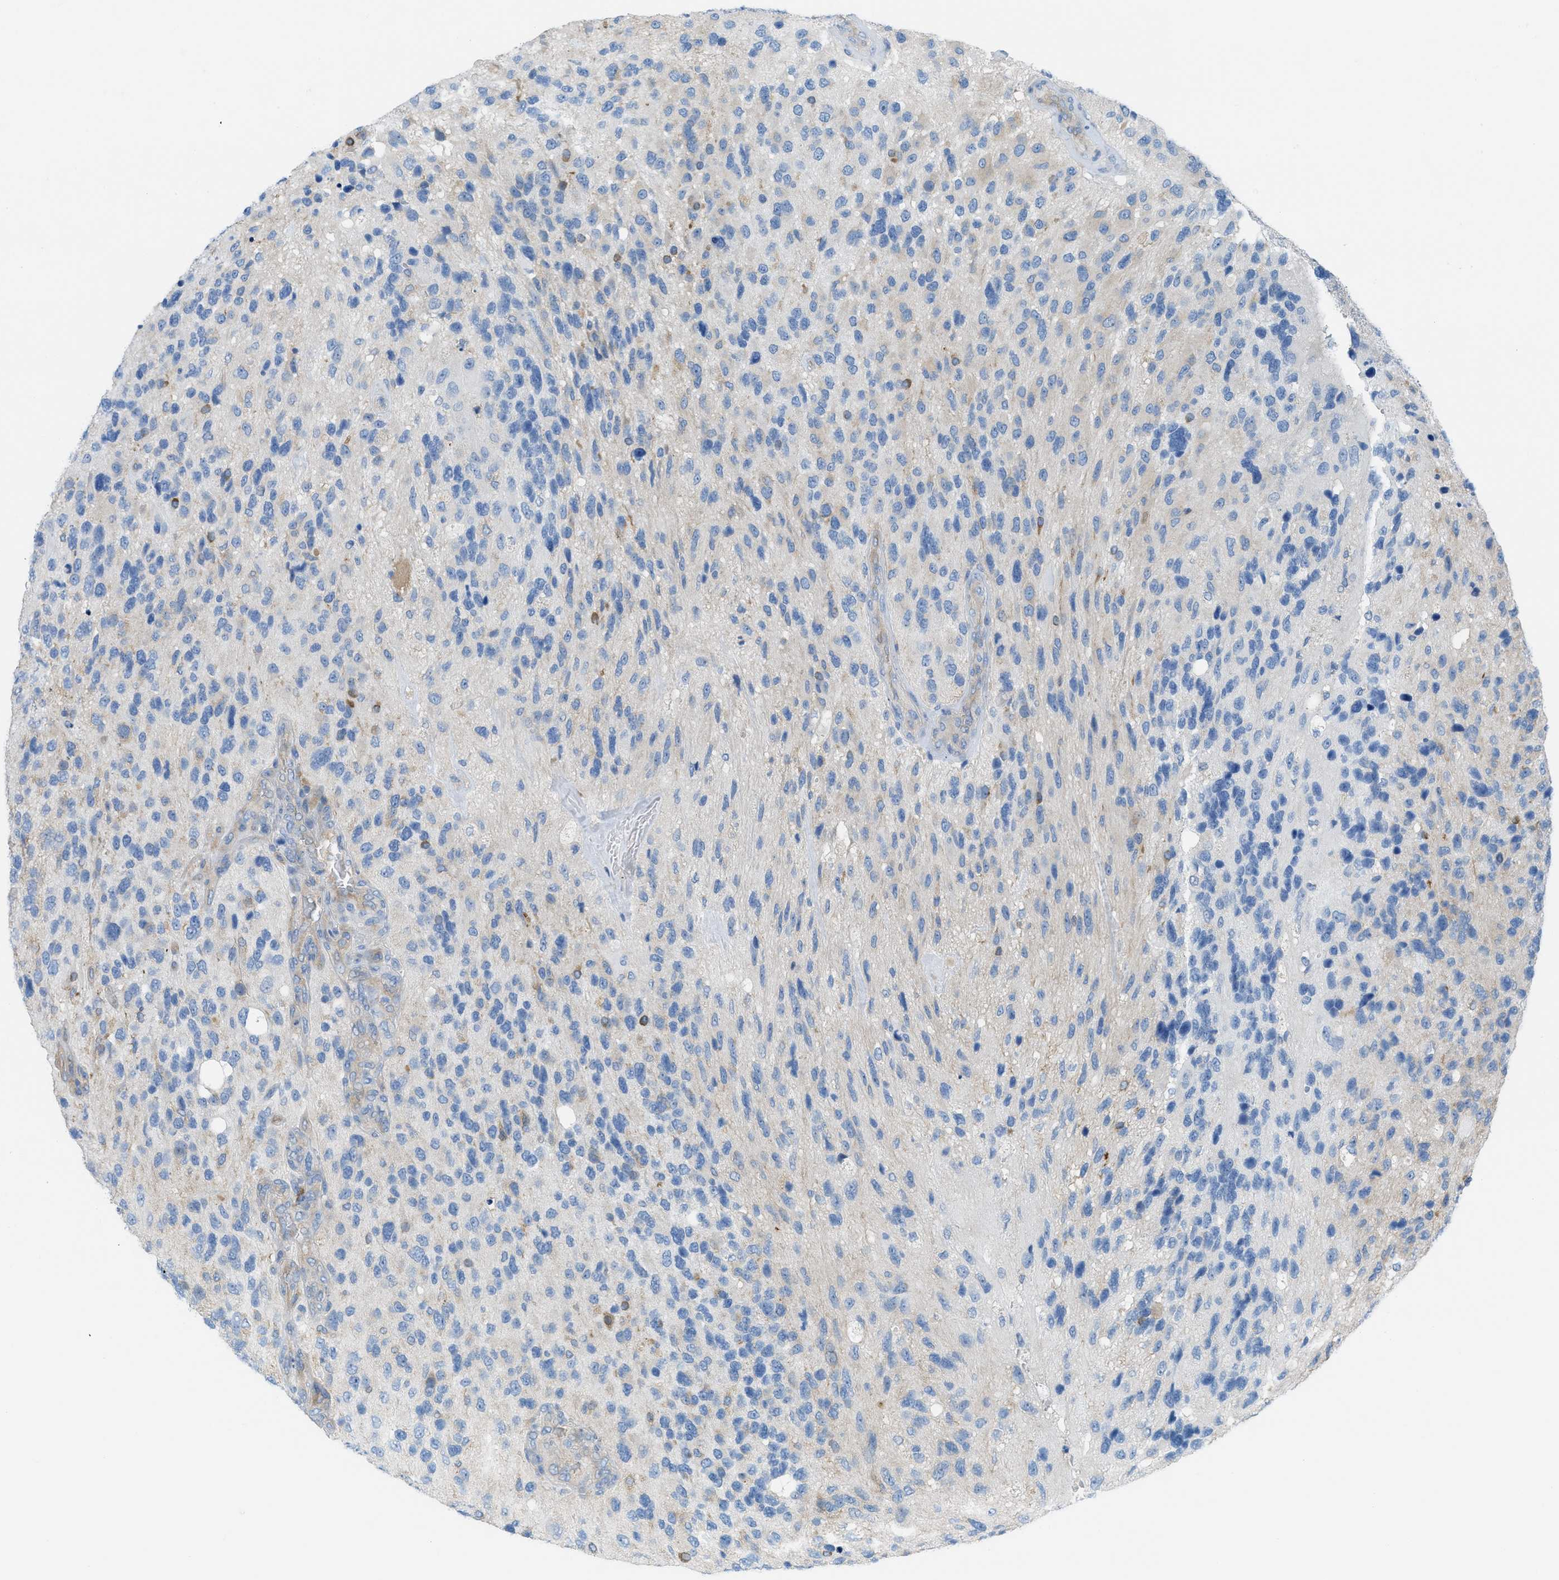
{"staining": {"intensity": "weak", "quantity": "<25%", "location": "cytoplasmic/membranous"}, "tissue": "glioma", "cell_type": "Tumor cells", "image_type": "cancer", "snomed": [{"axis": "morphology", "description": "Glioma, malignant, High grade"}, {"axis": "topography", "description": "Brain"}], "caption": "DAB immunohistochemical staining of glioma shows no significant expression in tumor cells.", "gene": "ASGR1", "patient": {"sex": "female", "age": 58}}